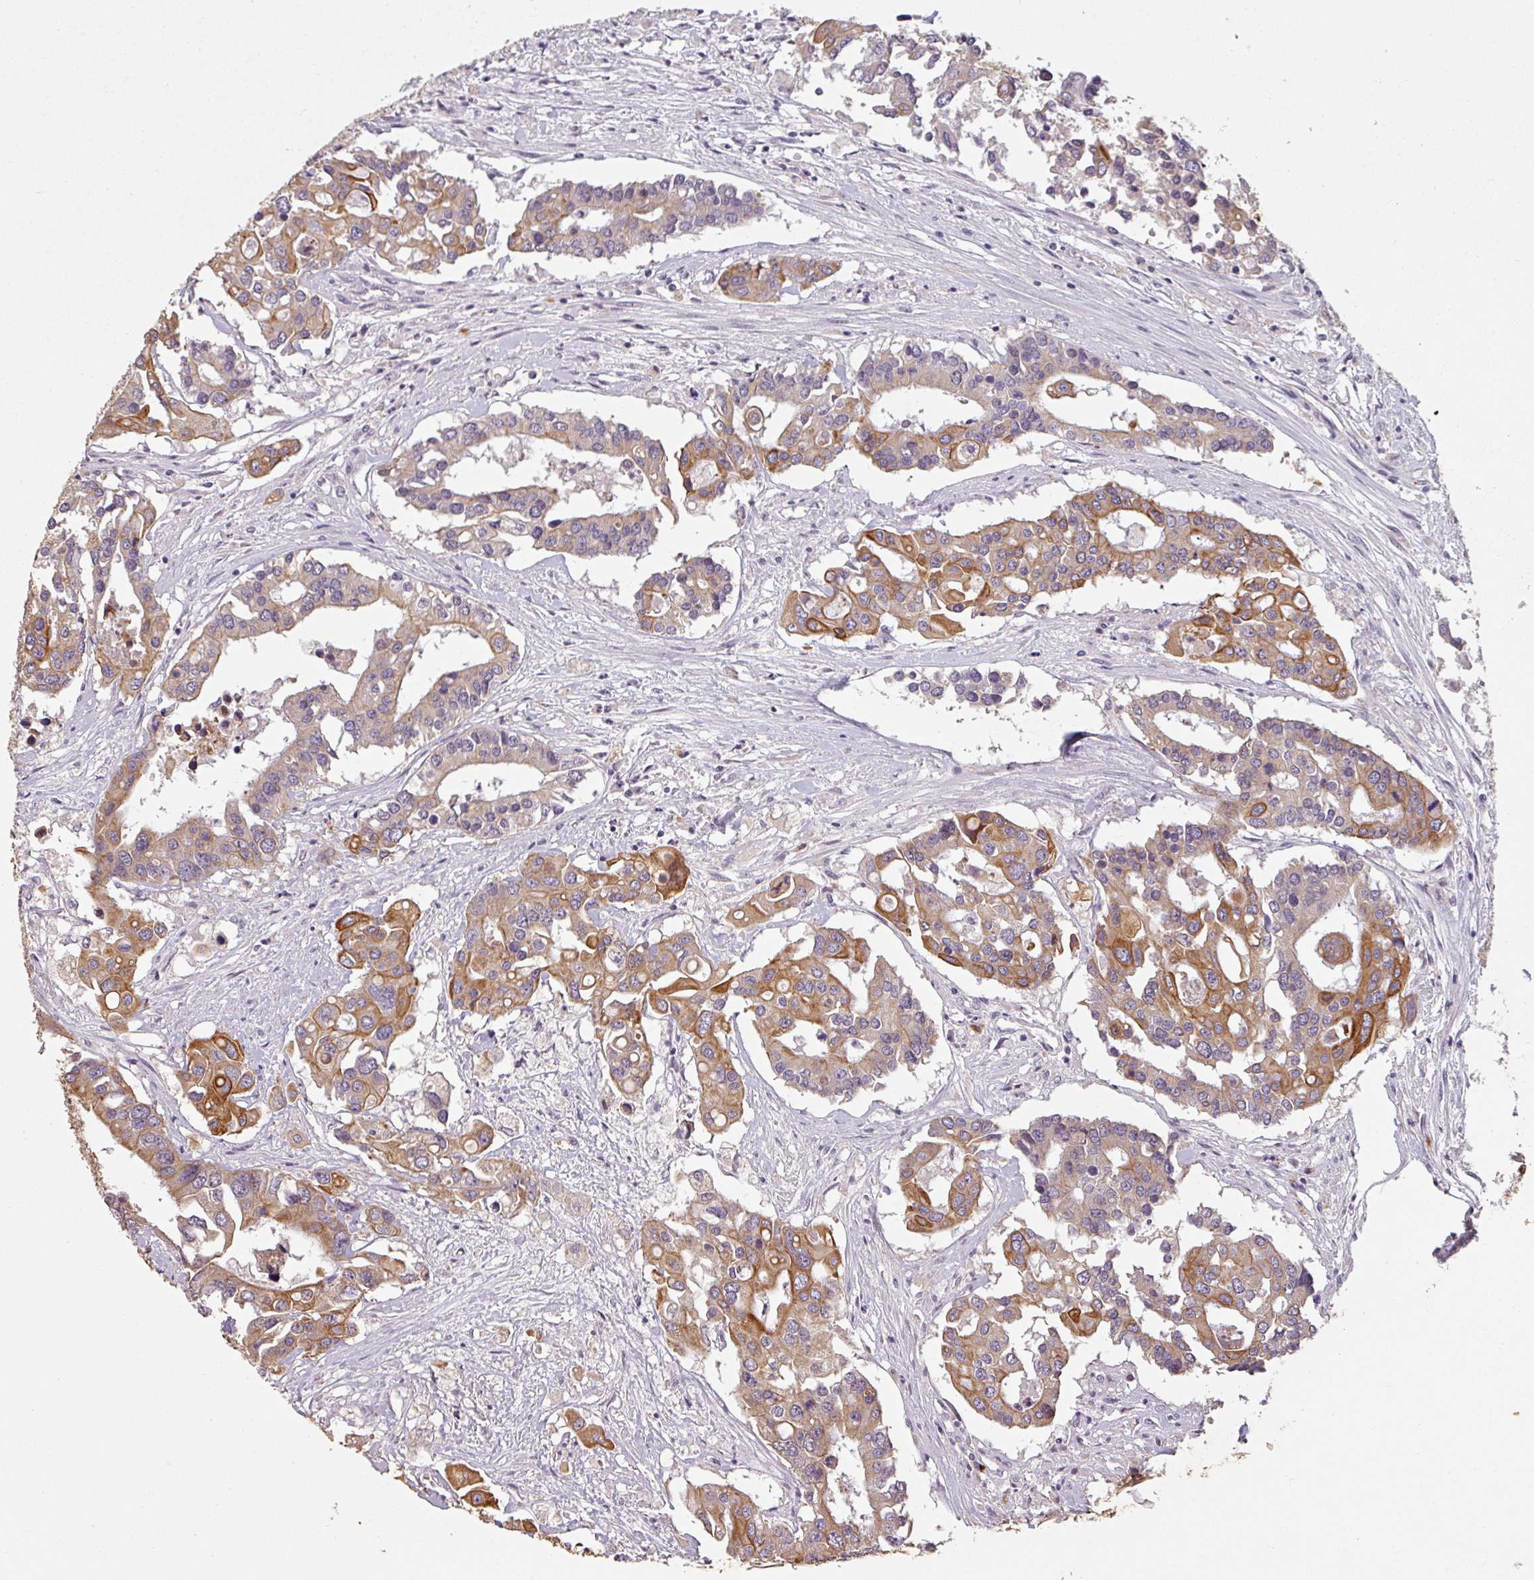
{"staining": {"intensity": "moderate", "quantity": "25%-75%", "location": "cytoplasmic/membranous"}, "tissue": "colorectal cancer", "cell_type": "Tumor cells", "image_type": "cancer", "snomed": [{"axis": "morphology", "description": "Adenocarcinoma, NOS"}, {"axis": "topography", "description": "Colon"}], "caption": "Tumor cells show medium levels of moderate cytoplasmic/membranous expression in about 25%-75% of cells in colorectal cancer.", "gene": "LYPLA1", "patient": {"sex": "male", "age": 77}}